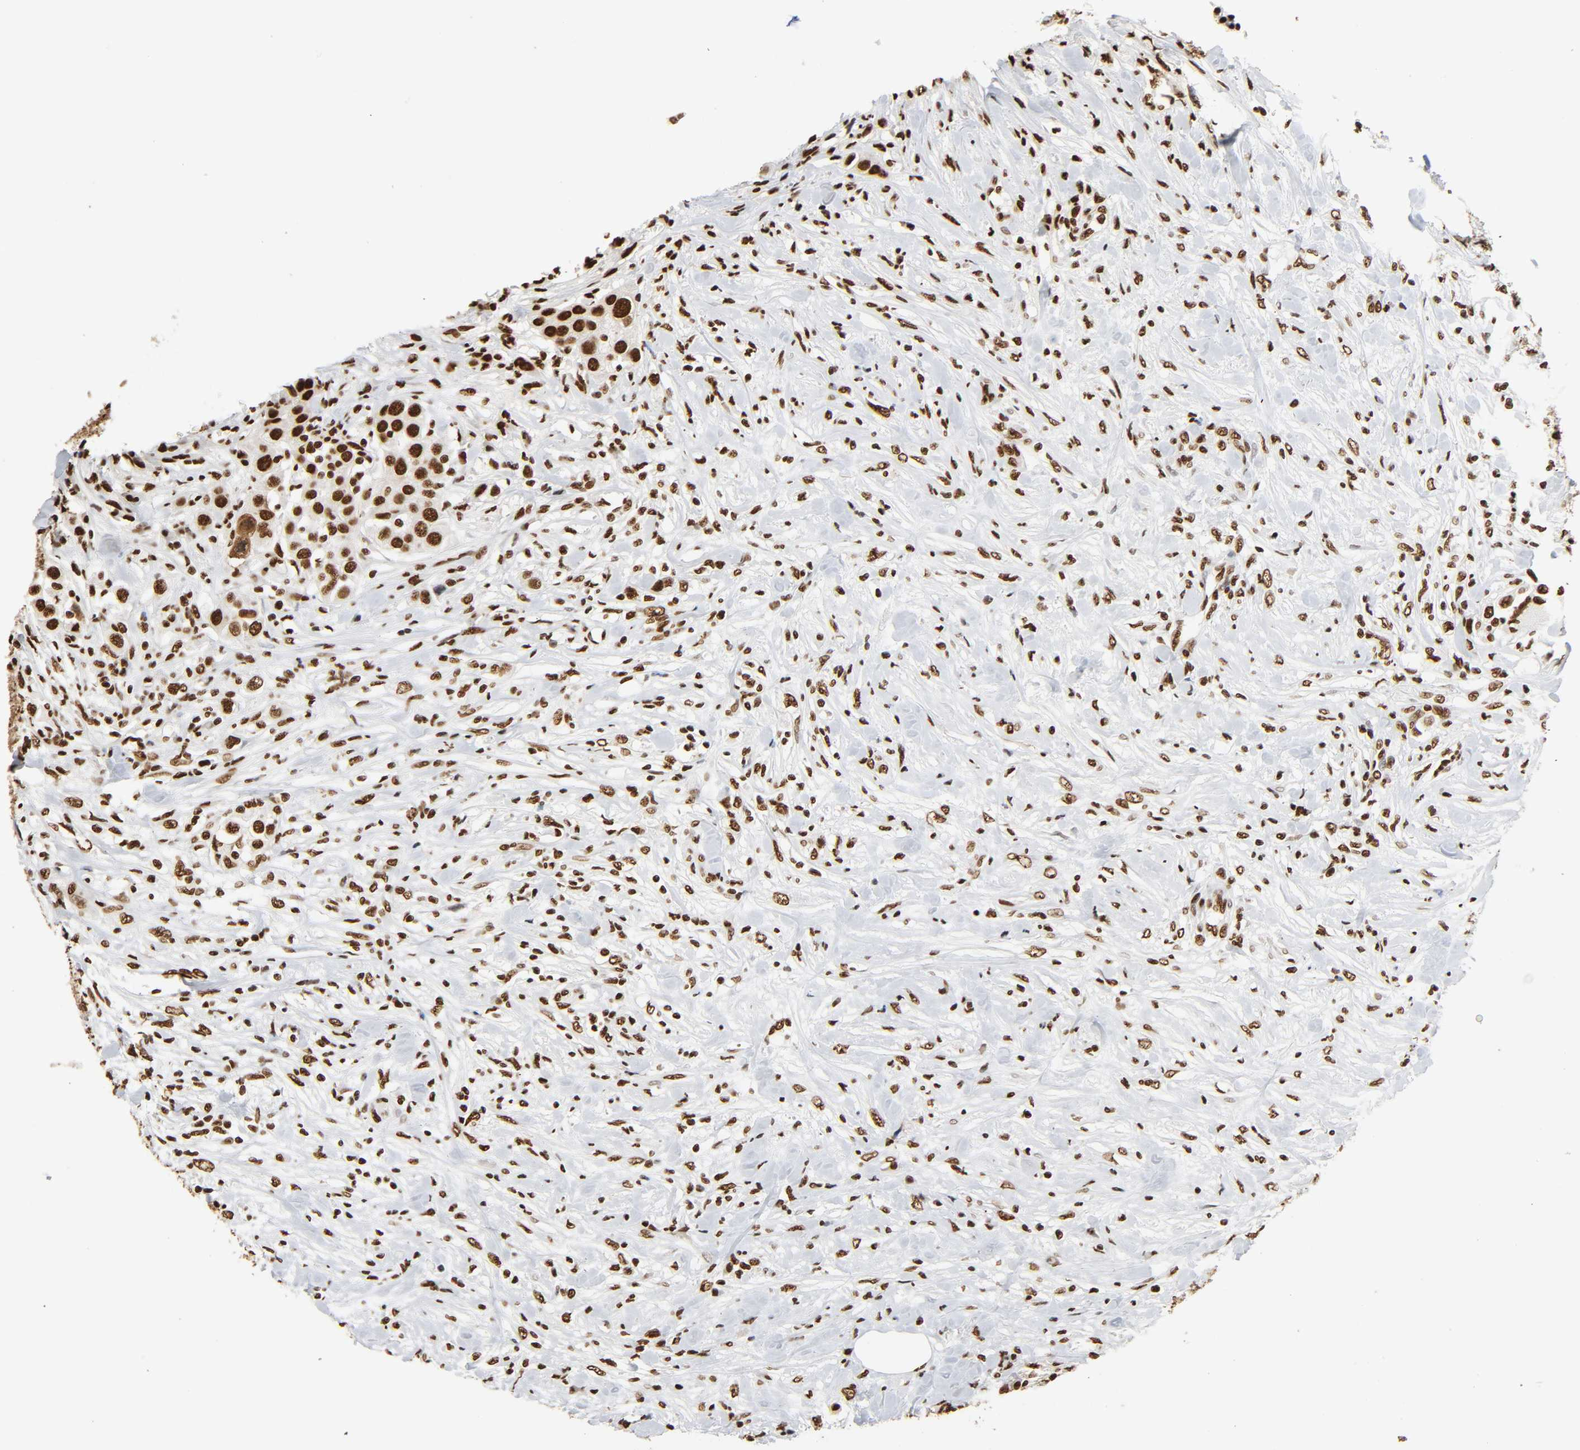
{"staining": {"intensity": "strong", "quantity": ">75%", "location": "nuclear"}, "tissue": "urothelial cancer", "cell_type": "Tumor cells", "image_type": "cancer", "snomed": [{"axis": "morphology", "description": "Urothelial carcinoma, High grade"}, {"axis": "topography", "description": "Urinary bladder"}], "caption": "Urothelial cancer stained with a brown dye exhibits strong nuclear positive positivity in approximately >75% of tumor cells.", "gene": "HNRNPC", "patient": {"sex": "female", "age": 80}}